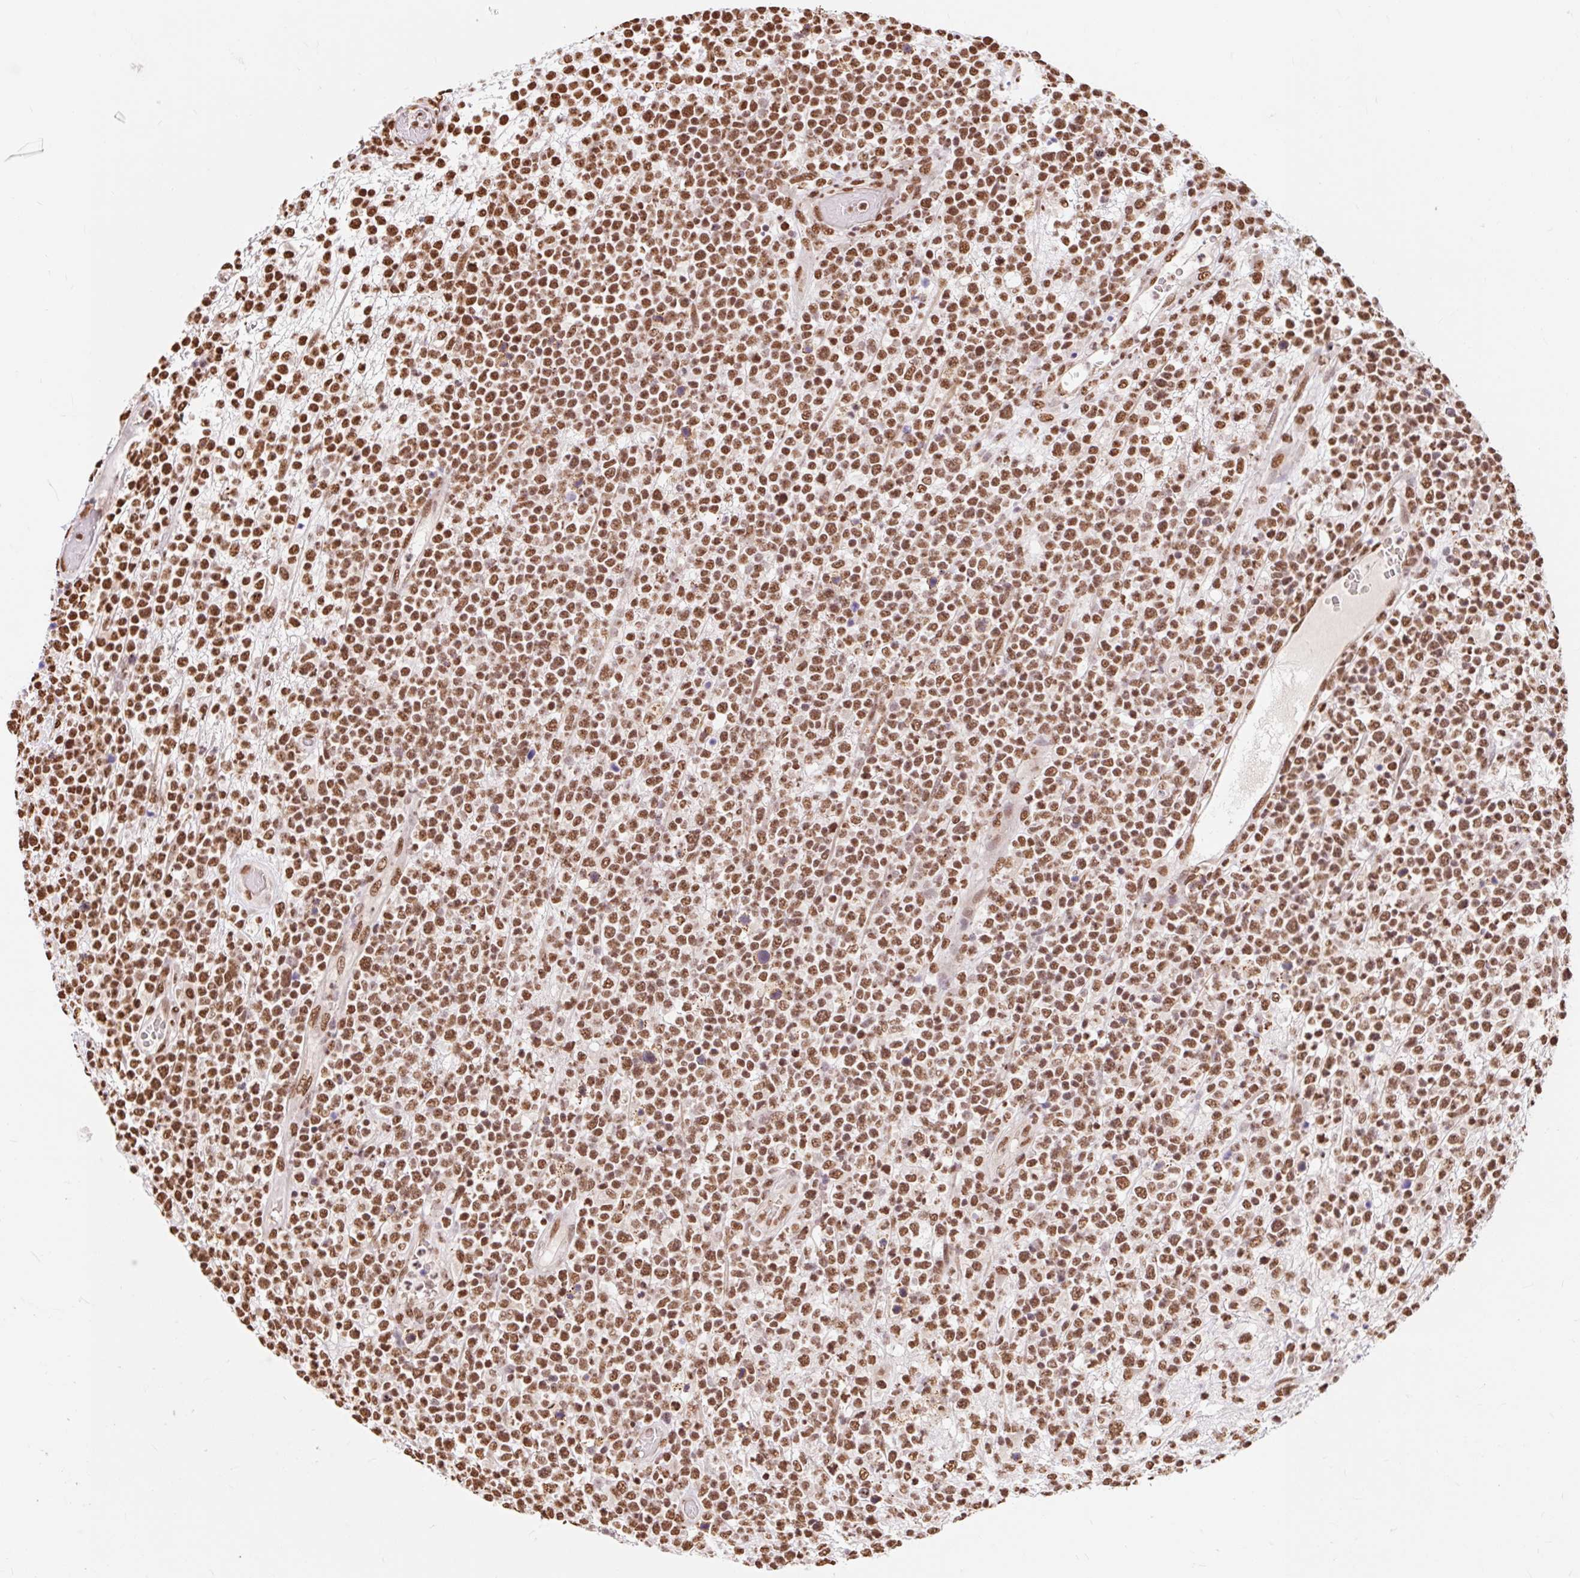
{"staining": {"intensity": "moderate", "quantity": ">75%", "location": "nuclear"}, "tissue": "lymphoma", "cell_type": "Tumor cells", "image_type": "cancer", "snomed": [{"axis": "morphology", "description": "Malignant lymphoma, non-Hodgkin's type, High grade"}, {"axis": "topography", "description": "Colon"}], "caption": "Protein expression analysis of malignant lymphoma, non-Hodgkin's type (high-grade) shows moderate nuclear positivity in approximately >75% of tumor cells. The staining was performed using DAB (3,3'-diaminobenzidine) to visualize the protein expression in brown, while the nuclei were stained in blue with hematoxylin (Magnification: 20x).", "gene": "BICRA", "patient": {"sex": "female", "age": 53}}